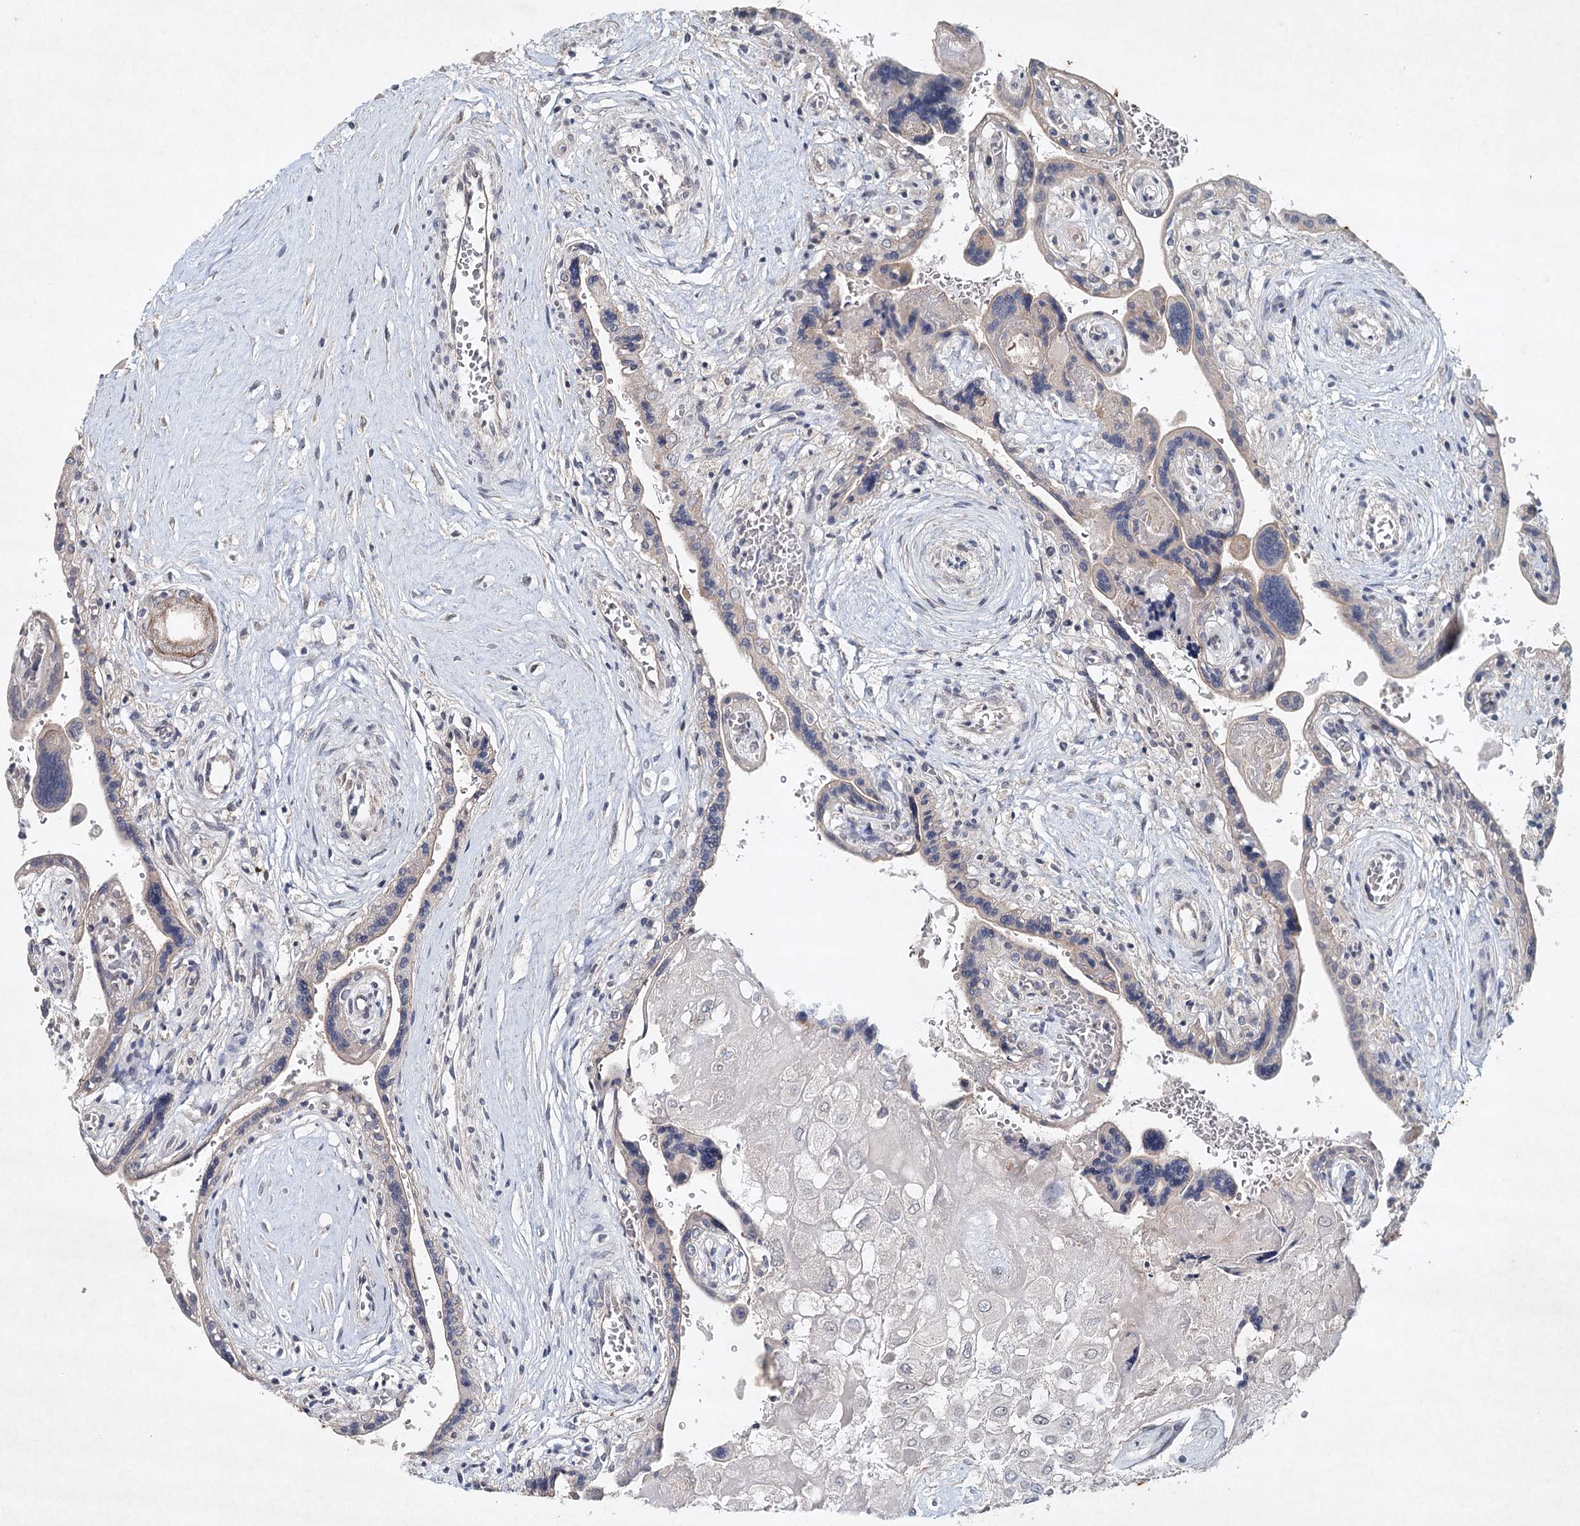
{"staining": {"intensity": "weak", "quantity": ">75%", "location": "nuclear"}, "tissue": "placenta", "cell_type": "Decidual cells", "image_type": "normal", "snomed": [{"axis": "morphology", "description": "Normal tissue, NOS"}, {"axis": "topography", "description": "Placenta"}], "caption": "A photomicrograph of human placenta stained for a protein shows weak nuclear brown staining in decidual cells. The protein of interest is stained brown, and the nuclei are stained in blue (DAB IHC with brightfield microscopy, high magnification).", "gene": "SYNPO", "patient": {"sex": "female", "age": 37}}